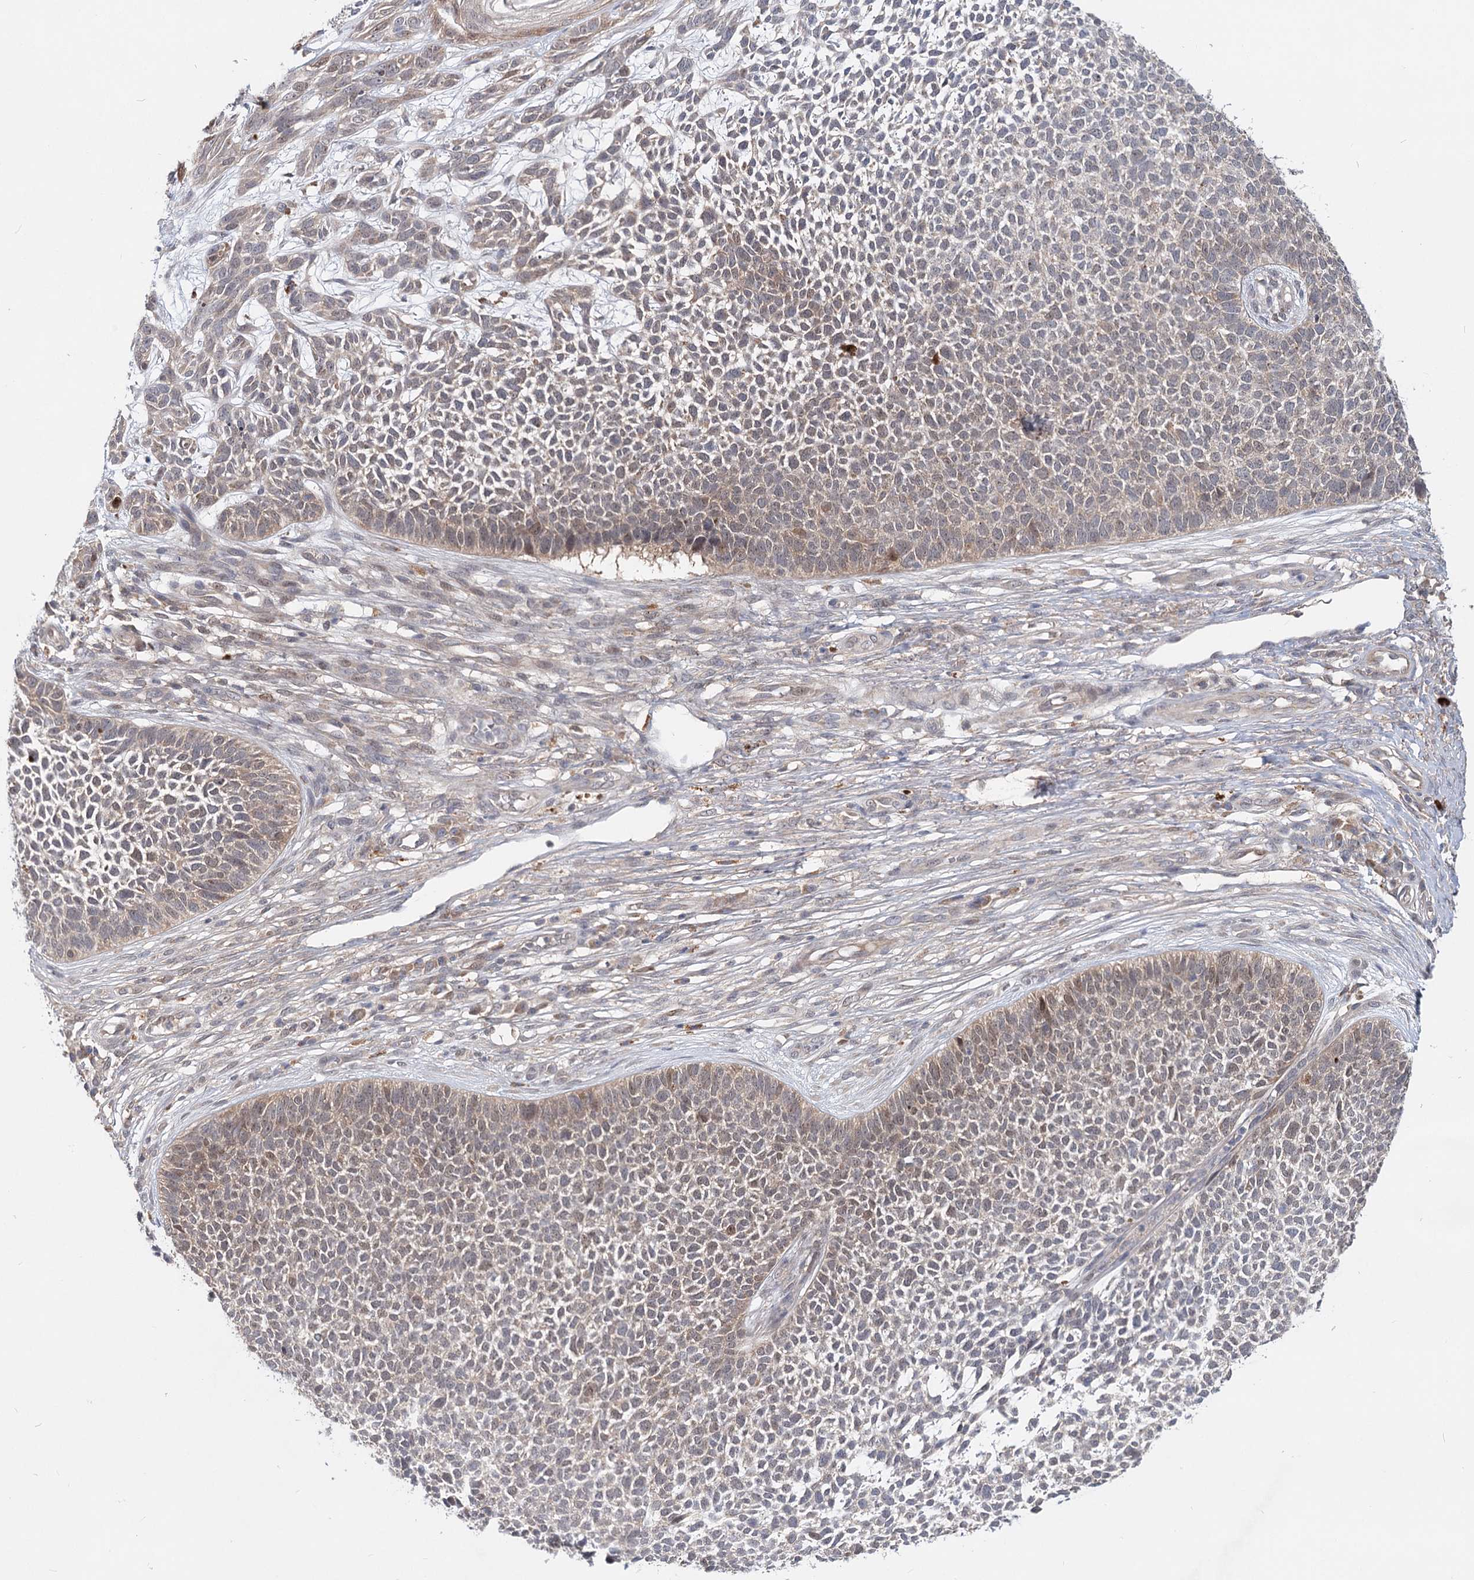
{"staining": {"intensity": "weak", "quantity": "25%-75%", "location": "cytoplasmic/membranous"}, "tissue": "skin cancer", "cell_type": "Tumor cells", "image_type": "cancer", "snomed": [{"axis": "morphology", "description": "Basal cell carcinoma"}, {"axis": "topography", "description": "Skin"}], "caption": "Immunohistochemistry (IHC) image of neoplastic tissue: skin cancer stained using immunohistochemistry exhibits low levels of weak protein expression localized specifically in the cytoplasmic/membranous of tumor cells, appearing as a cytoplasmic/membranous brown color.", "gene": "AP3B1", "patient": {"sex": "female", "age": 84}}